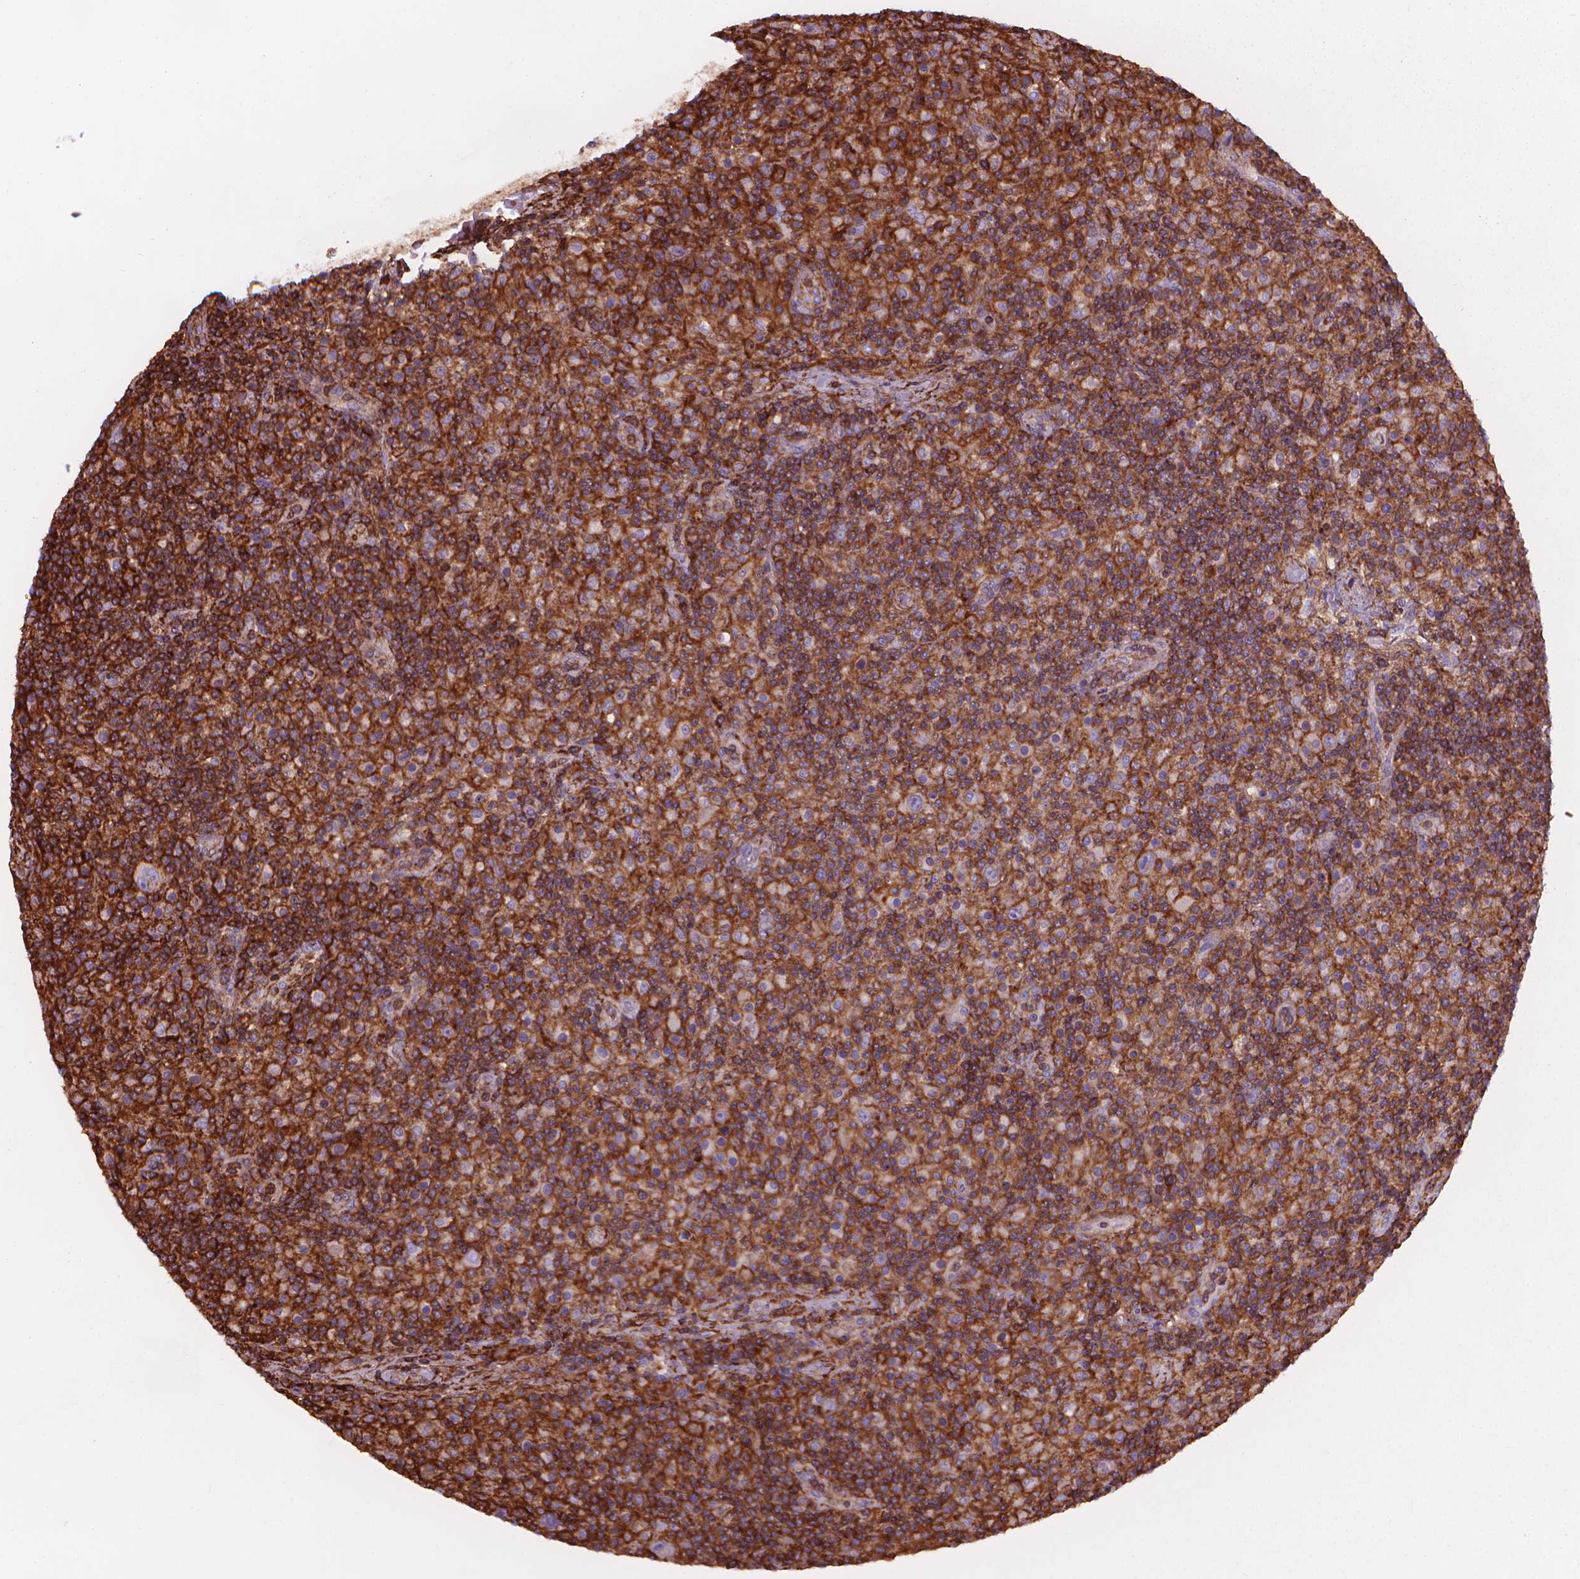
{"staining": {"intensity": "negative", "quantity": "none", "location": "none"}, "tissue": "lymphoma", "cell_type": "Tumor cells", "image_type": "cancer", "snomed": [{"axis": "morphology", "description": "Hodgkin's disease, NOS"}, {"axis": "topography", "description": "Lymph node"}], "caption": "High magnification brightfield microscopy of lymphoma stained with DAB (brown) and counterstained with hematoxylin (blue): tumor cells show no significant staining.", "gene": "PATJ", "patient": {"sex": "male", "age": 70}}